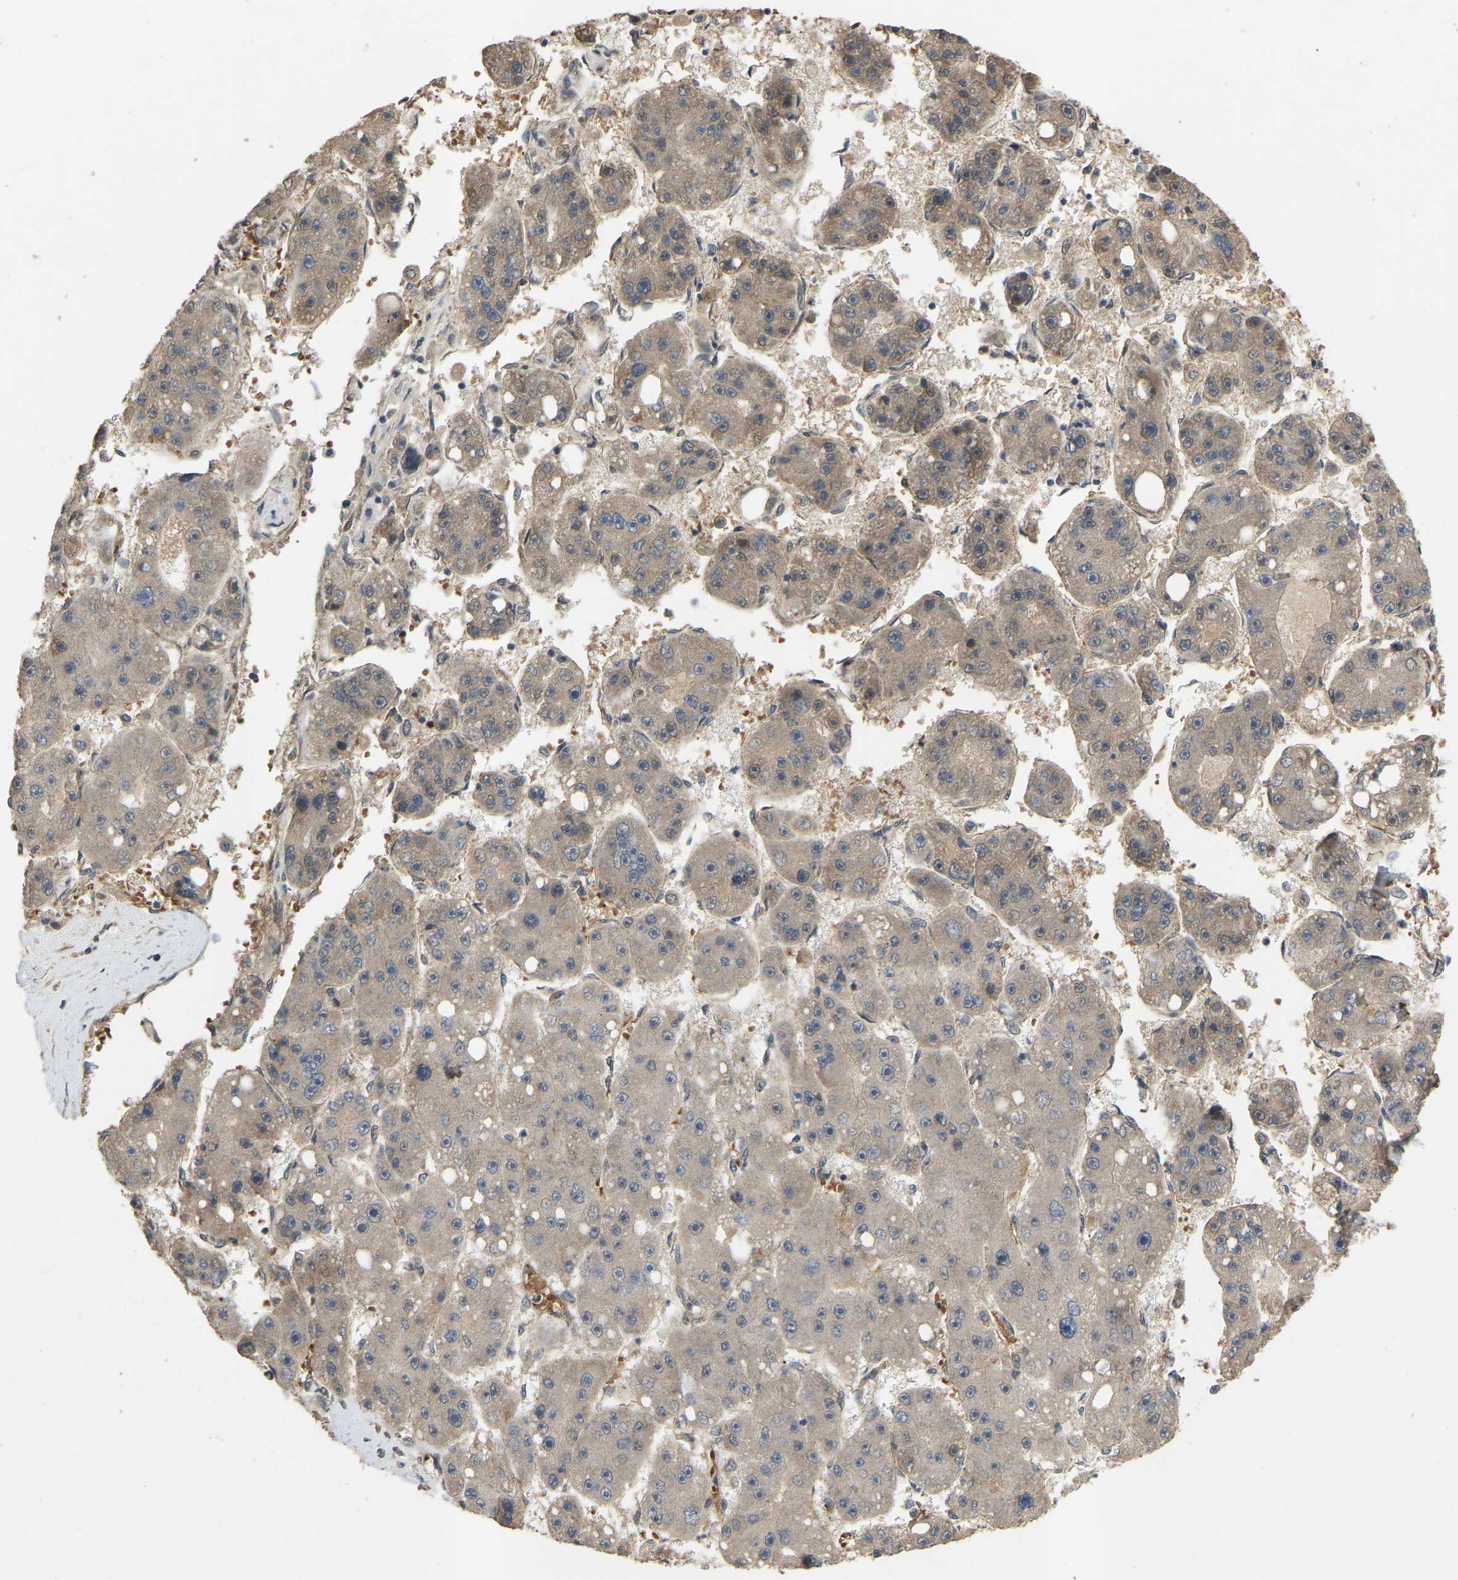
{"staining": {"intensity": "weak", "quantity": "<25%", "location": "cytoplasmic/membranous"}, "tissue": "liver cancer", "cell_type": "Tumor cells", "image_type": "cancer", "snomed": [{"axis": "morphology", "description": "Carcinoma, Hepatocellular, NOS"}, {"axis": "topography", "description": "Liver"}], "caption": "Tumor cells are negative for brown protein staining in liver cancer (hepatocellular carcinoma).", "gene": "LIMK2", "patient": {"sex": "female", "age": 61}}